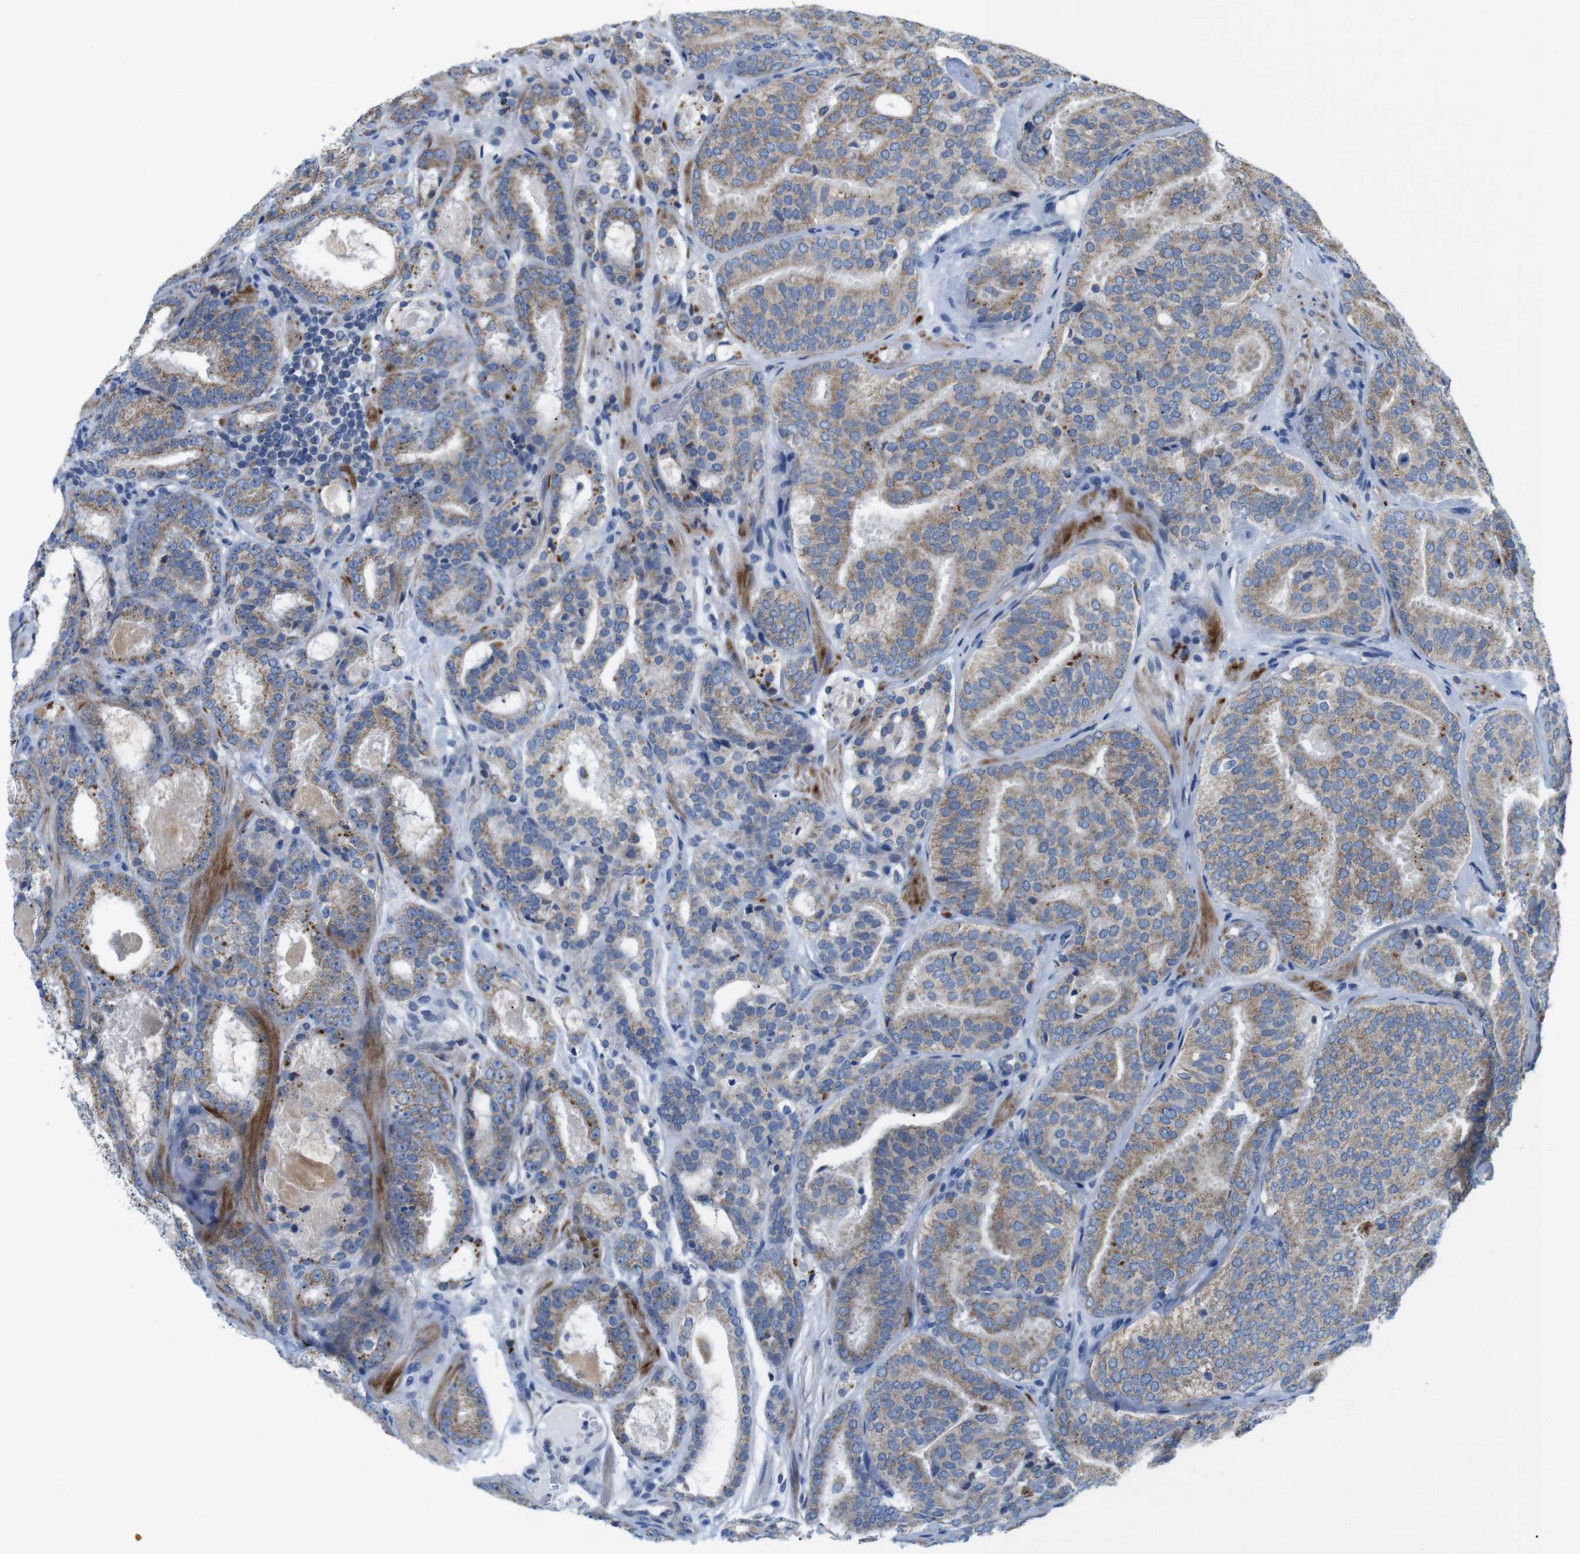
{"staining": {"intensity": "moderate", "quantity": ">75%", "location": "cytoplasmic/membranous"}, "tissue": "prostate cancer", "cell_type": "Tumor cells", "image_type": "cancer", "snomed": [{"axis": "morphology", "description": "Adenocarcinoma, Low grade"}, {"axis": "topography", "description": "Prostate"}], "caption": "Immunohistochemistry (IHC) (DAB (3,3'-diaminobenzidine)) staining of human prostate cancer (low-grade adenocarcinoma) exhibits moderate cytoplasmic/membranous protein expression in about >75% of tumor cells.", "gene": "F2RL1", "patient": {"sex": "male", "age": 69}}